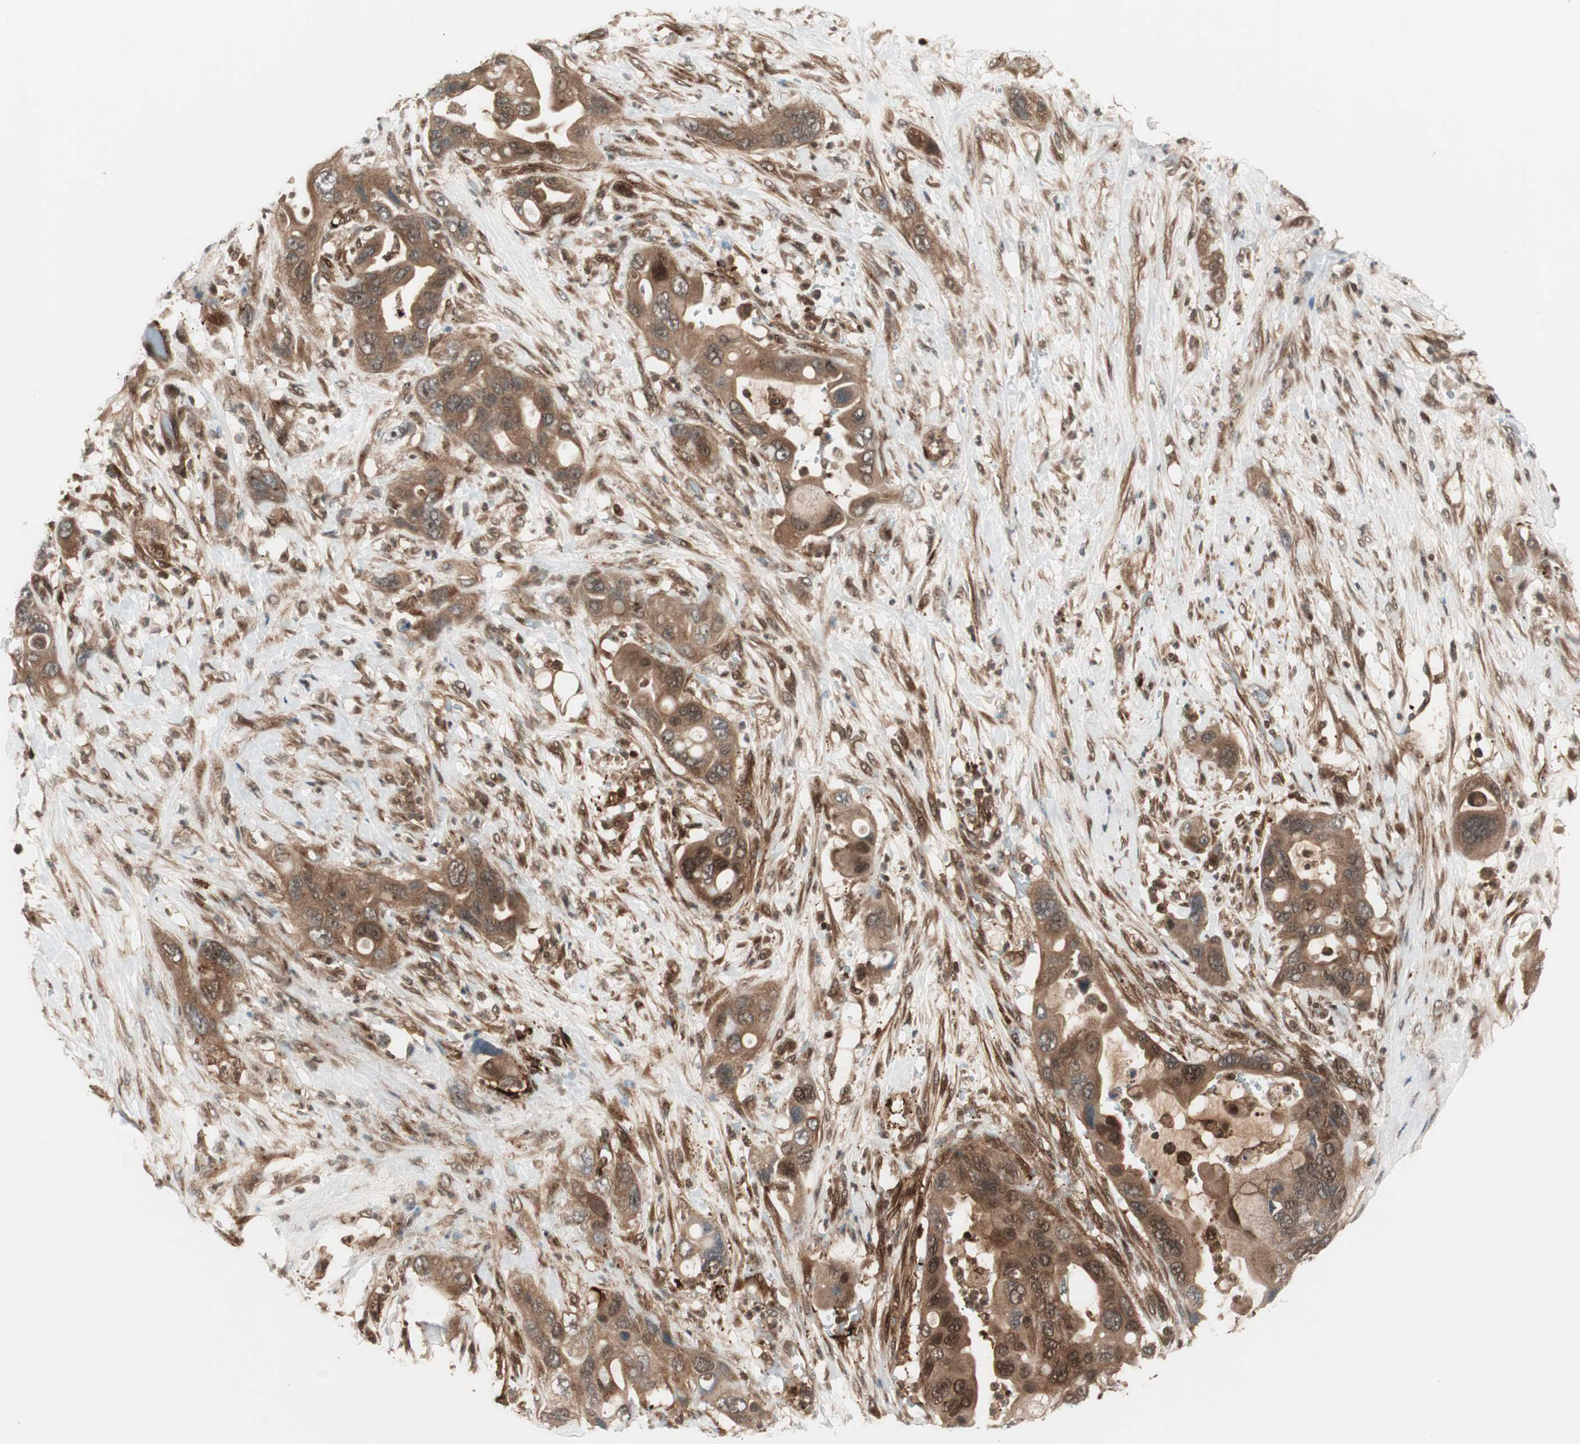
{"staining": {"intensity": "moderate", "quantity": ">75%", "location": "cytoplasmic/membranous,nuclear"}, "tissue": "pancreatic cancer", "cell_type": "Tumor cells", "image_type": "cancer", "snomed": [{"axis": "morphology", "description": "Adenocarcinoma, NOS"}, {"axis": "topography", "description": "Pancreas"}], "caption": "There is medium levels of moderate cytoplasmic/membranous and nuclear positivity in tumor cells of pancreatic cancer, as demonstrated by immunohistochemical staining (brown color).", "gene": "PRKG2", "patient": {"sex": "female", "age": 71}}